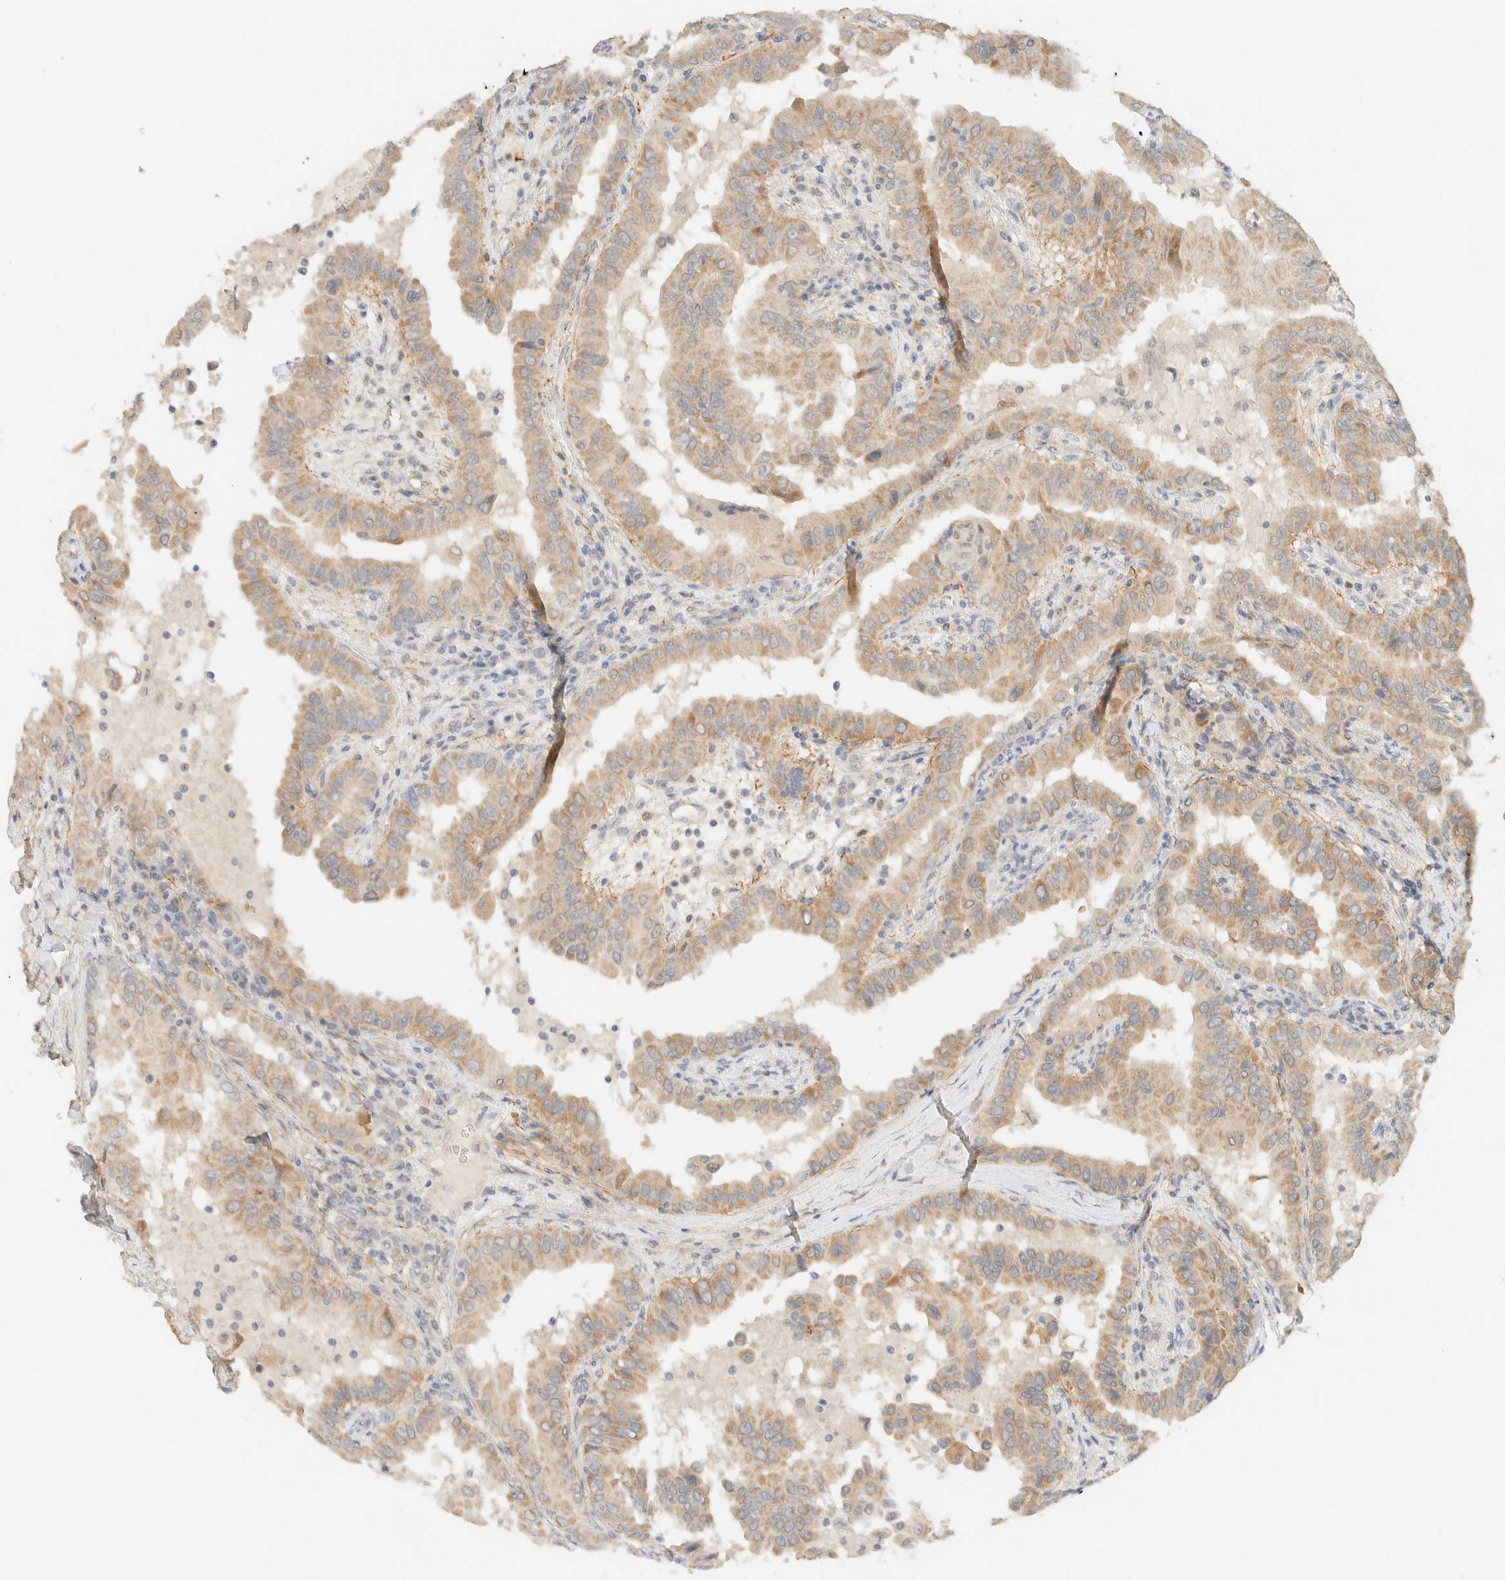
{"staining": {"intensity": "weak", "quantity": ">75%", "location": "cytoplasmic/membranous"}, "tissue": "thyroid cancer", "cell_type": "Tumor cells", "image_type": "cancer", "snomed": [{"axis": "morphology", "description": "Papillary adenocarcinoma, NOS"}, {"axis": "topography", "description": "Thyroid gland"}], "caption": "The histopathology image reveals staining of papillary adenocarcinoma (thyroid), revealing weak cytoplasmic/membranous protein staining (brown color) within tumor cells. (IHC, brightfield microscopy, high magnification).", "gene": "TNK1", "patient": {"sex": "male", "age": 33}}